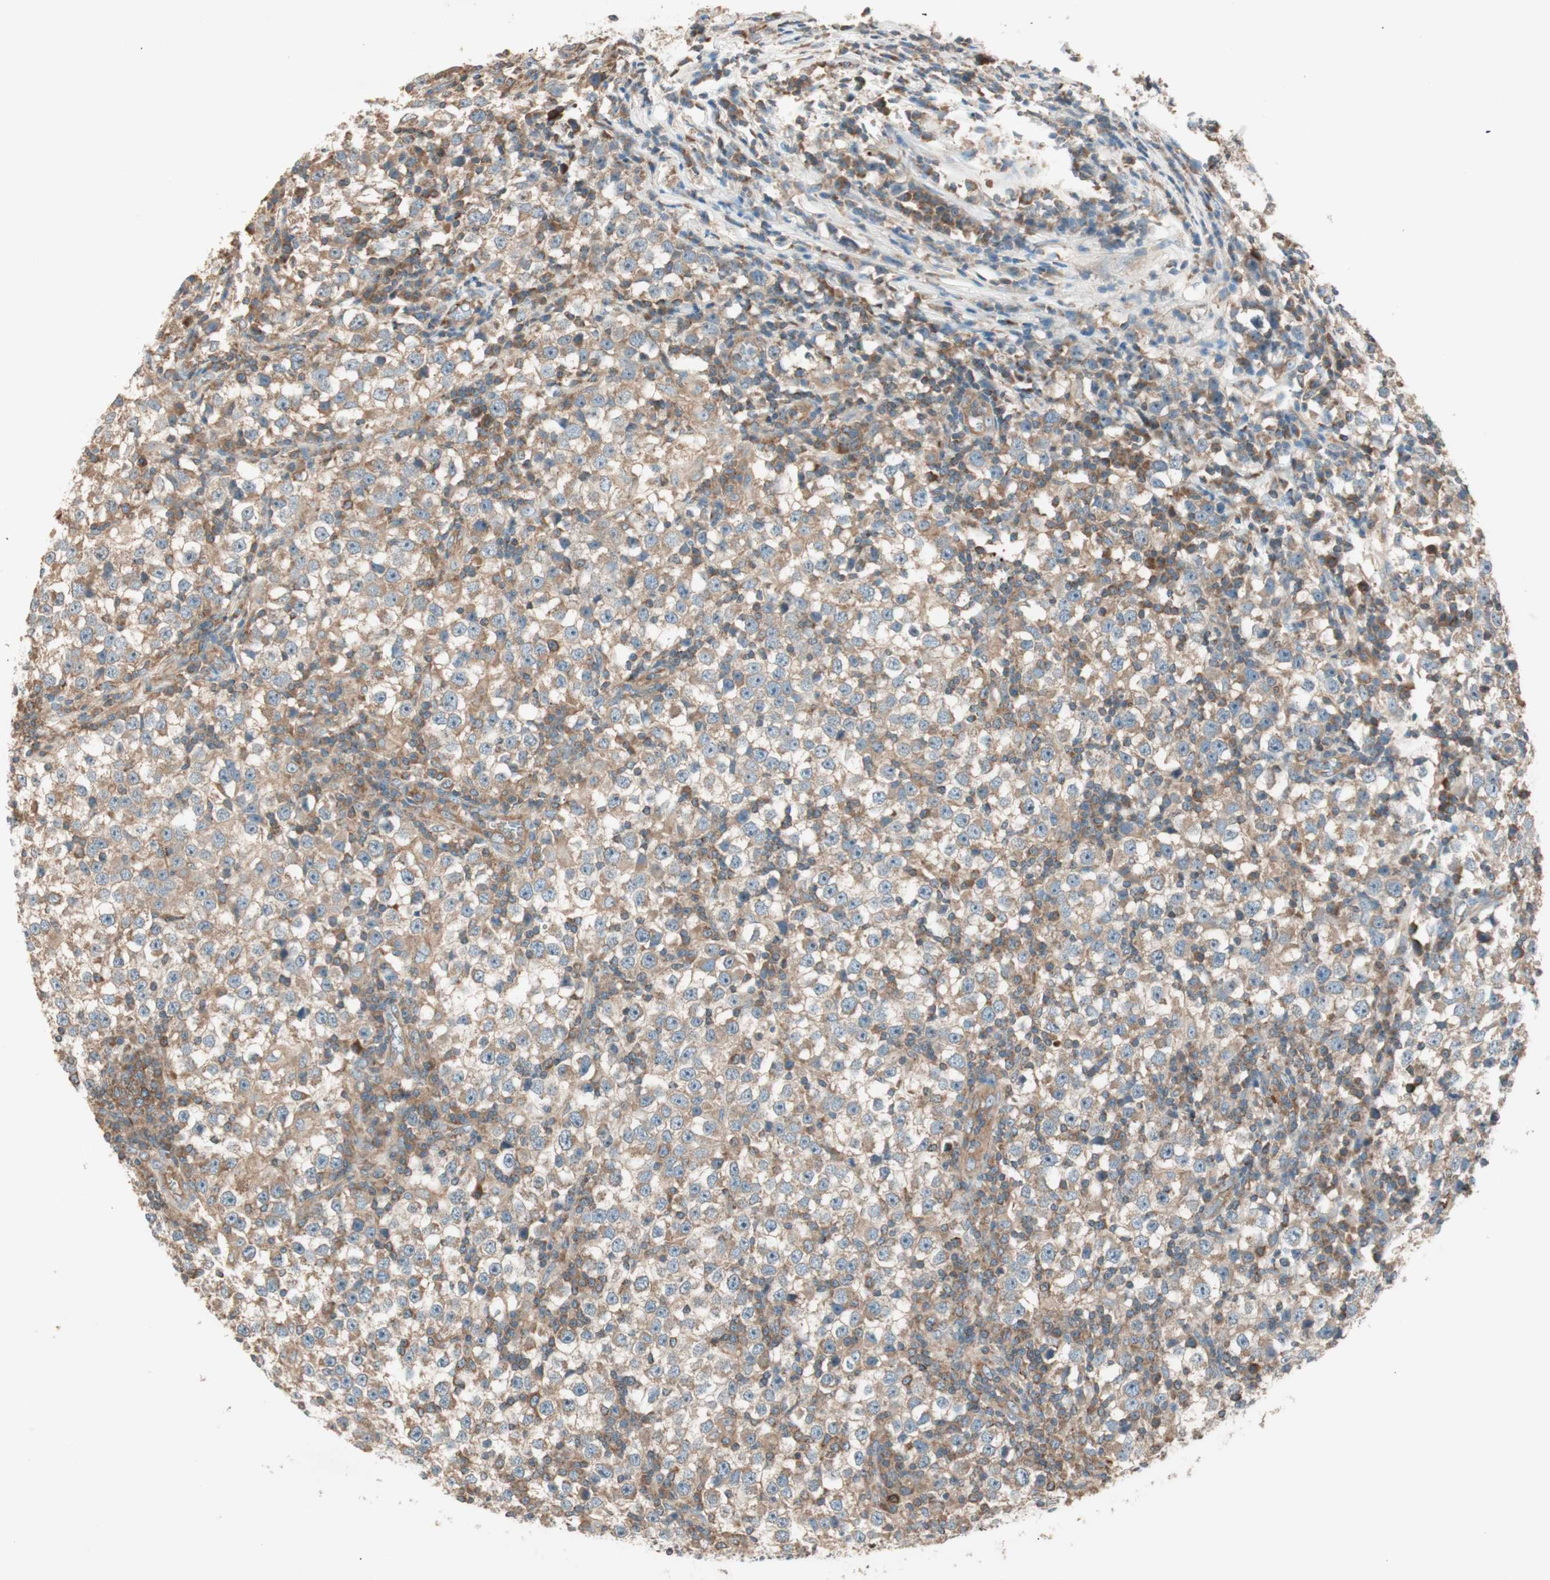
{"staining": {"intensity": "moderate", "quantity": ">75%", "location": "cytoplasmic/membranous"}, "tissue": "testis cancer", "cell_type": "Tumor cells", "image_type": "cancer", "snomed": [{"axis": "morphology", "description": "Seminoma, NOS"}, {"axis": "topography", "description": "Testis"}], "caption": "There is medium levels of moderate cytoplasmic/membranous expression in tumor cells of testis cancer, as demonstrated by immunohistochemical staining (brown color).", "gene": "CC2D1A", "patient": {"sex": "male", "age": 65}}